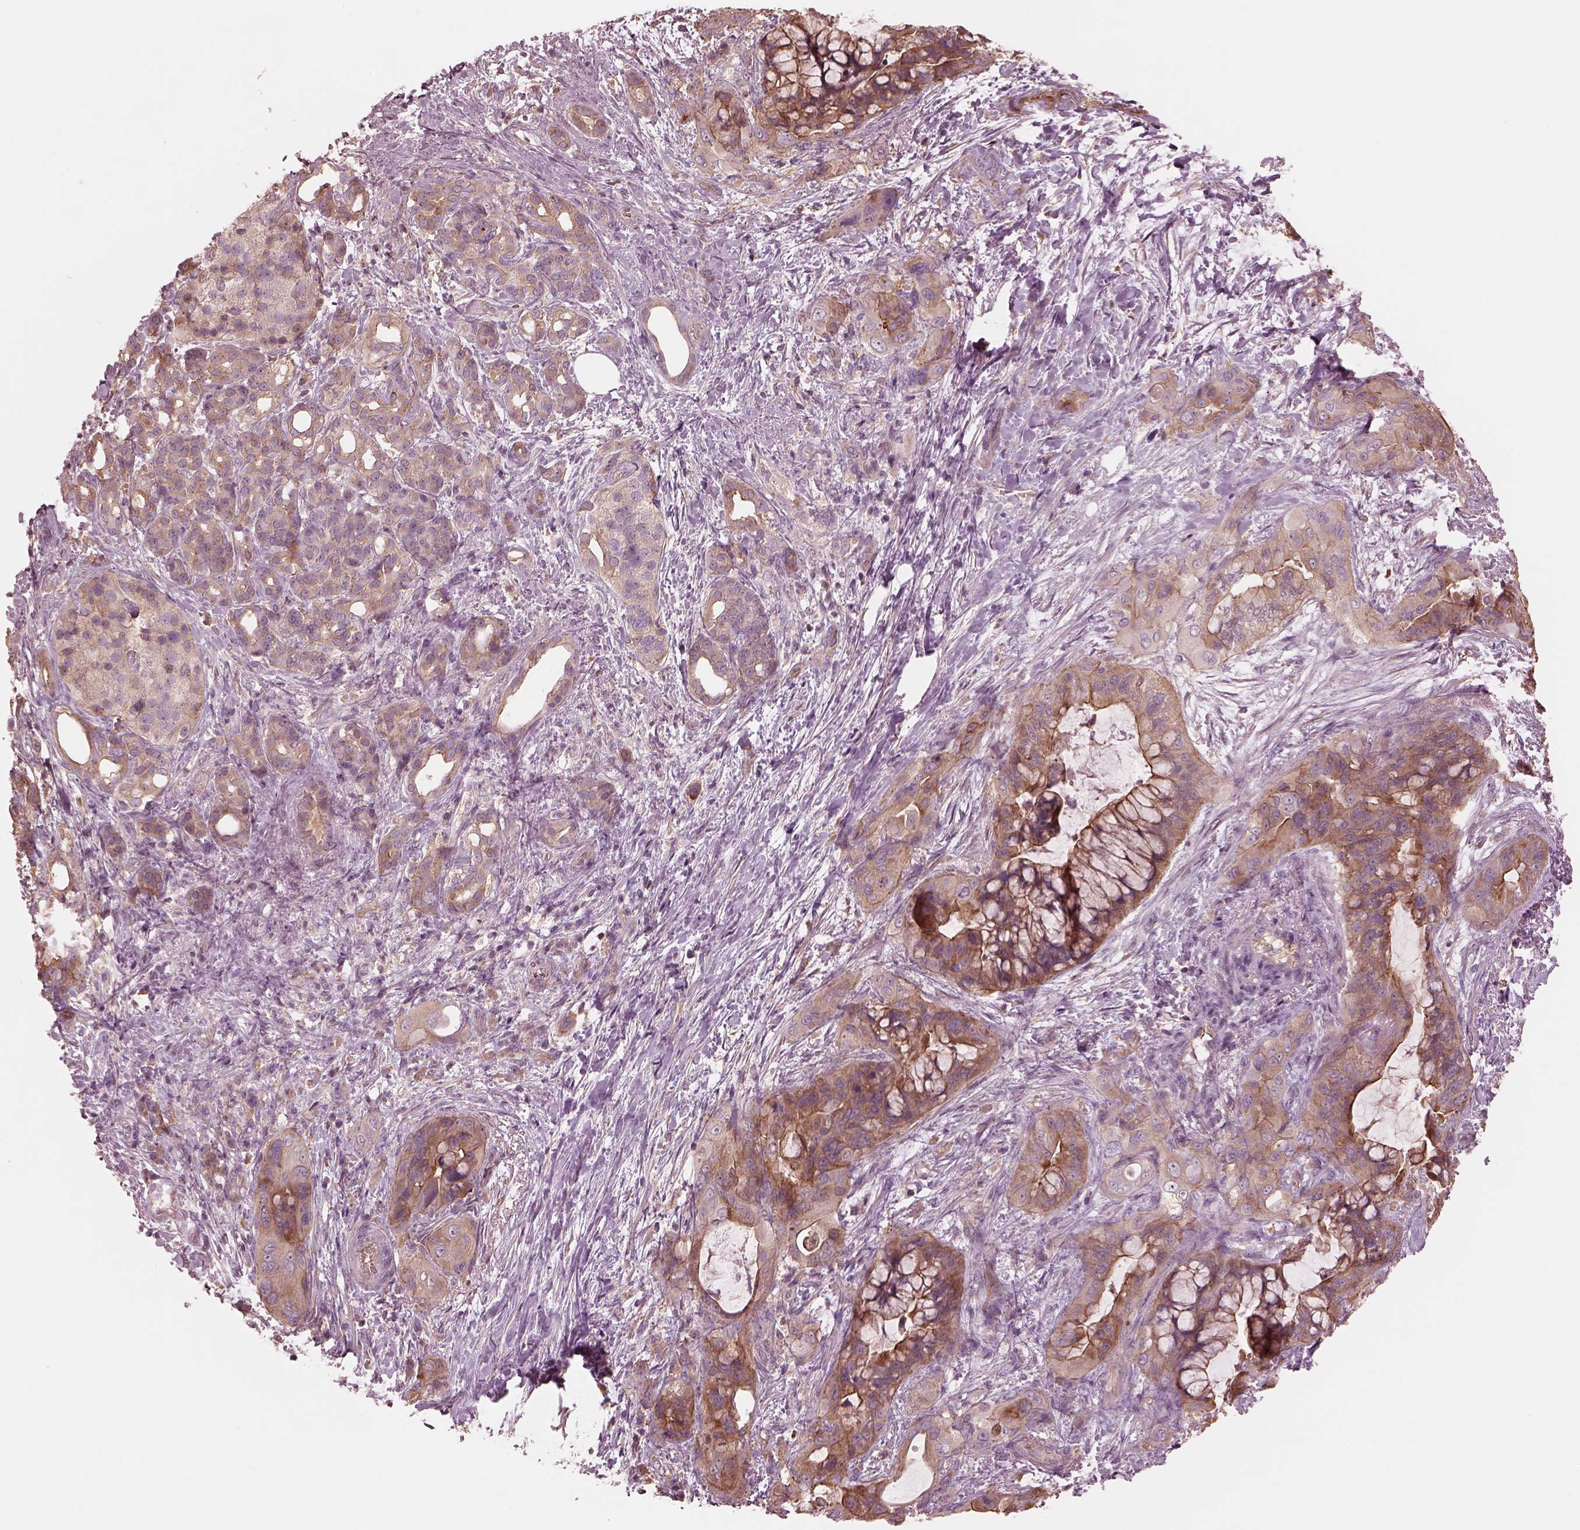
{"staining": {"intensity": "strong", "quantity": "<25%", "location": "cytoplasmic/membranous"}, "tissue": "pancreatic cancer", "cell_type": "Tumor cells", "image_type": "cancer", "snomed": [{"axis": "morphology", "description": "Adenocarcinoma, NOS"}, {"axis": "topography", "description": "Pancreas"}], "caption": "Approximately <25% of tumor cells in adenocarcinoma (pancreatic) show strong cytoplasmic/membranous protein staining as visualized by brown immunohistochemical staining.", "gene": "STK33", "patient": {"sex": "male", "age": 71}}